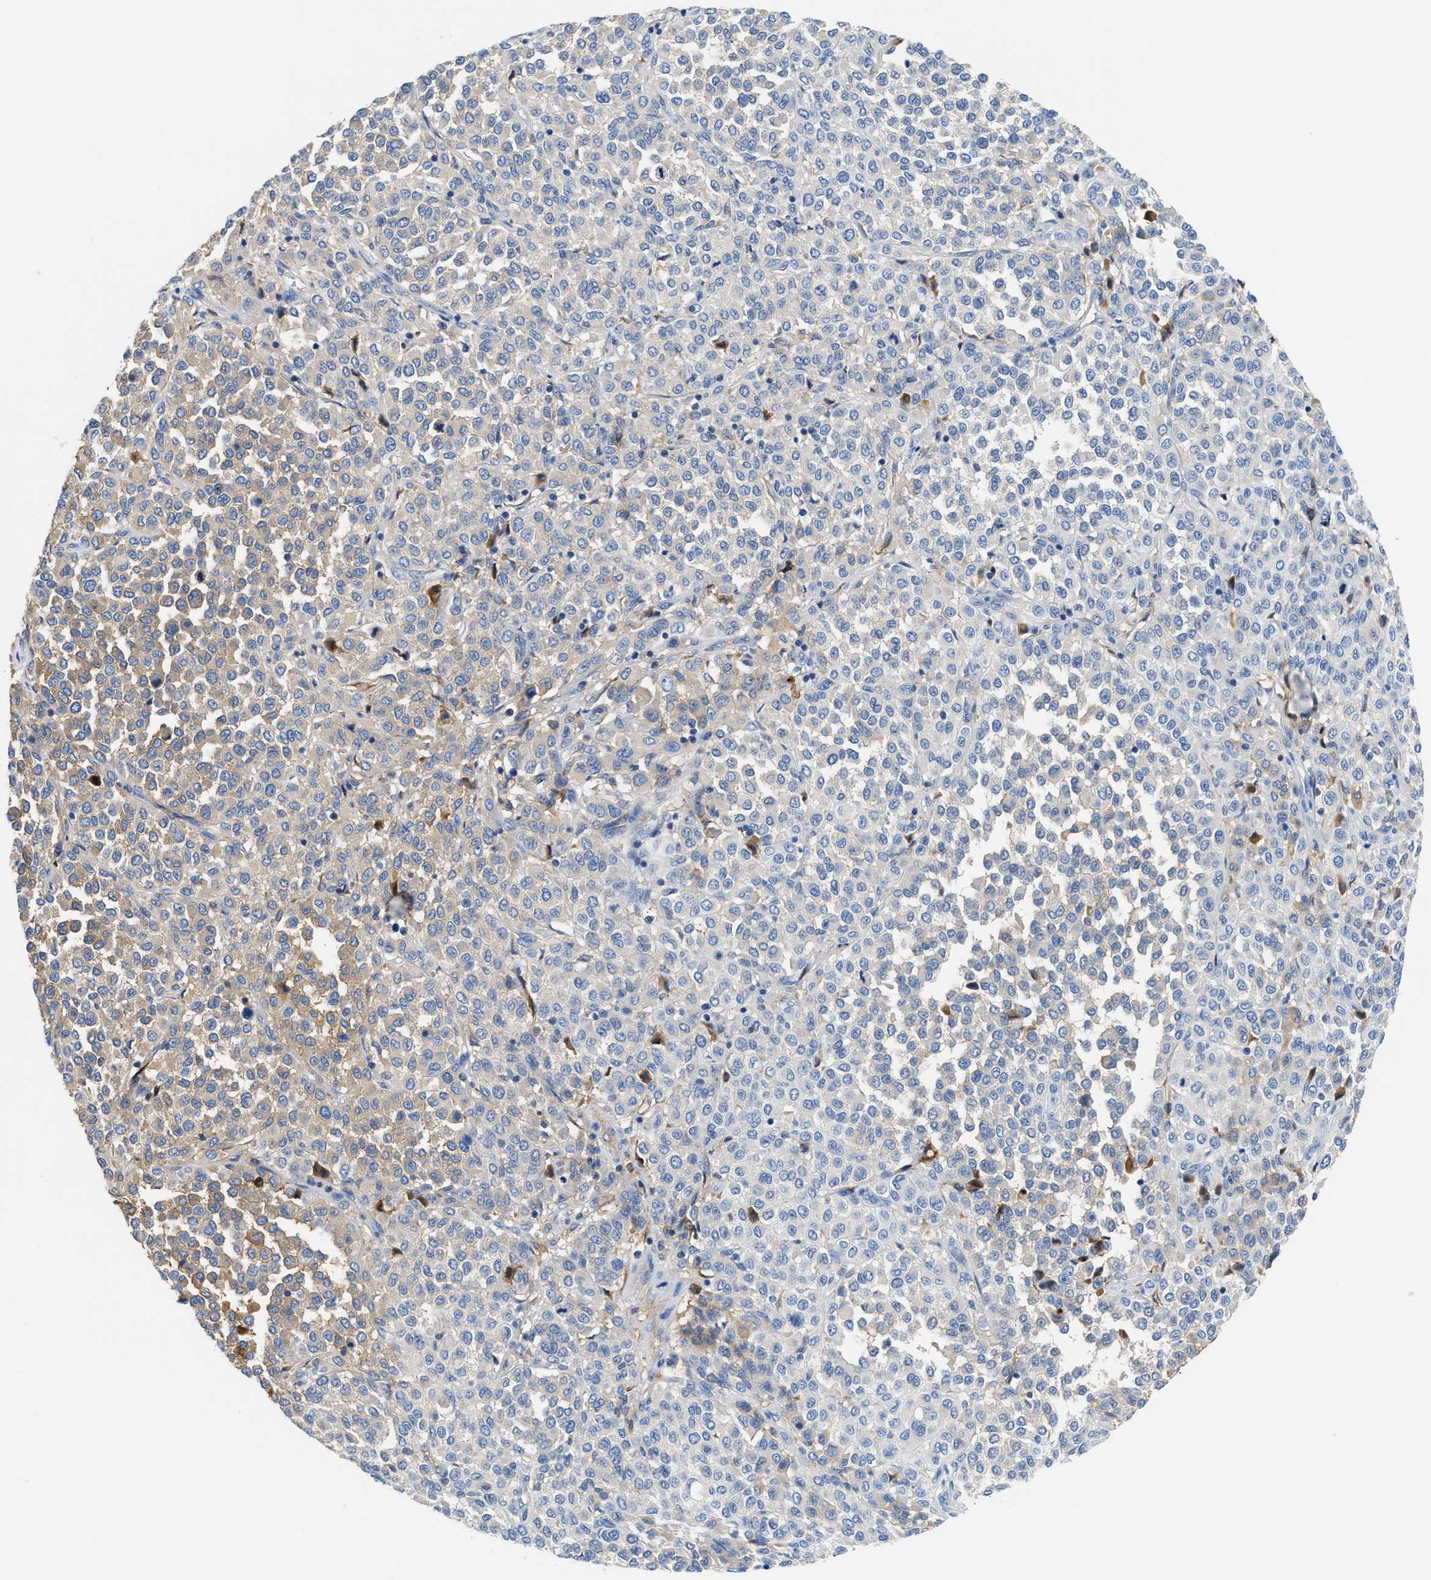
{"staining": {"intensity": "weak", "quantity": "<25%", "location": "cytoplasmic/membranous"}, "tissue": "melanoma", "cell_type": "Tumor cells", "image_type": "cancer", "snomed": [{"axis": "morphology", "description": "Malignant melanoma, Metastatic site"}, {"axis": "topography", "description": "Pancreas"}], "caption": "IHC image of human malignant melanoma (metastatic site) stained for a protein (brown), which demonstrates no staining in tumor cells.", "gene": "GC", "patient": {"sex": "female", "age": 30}}